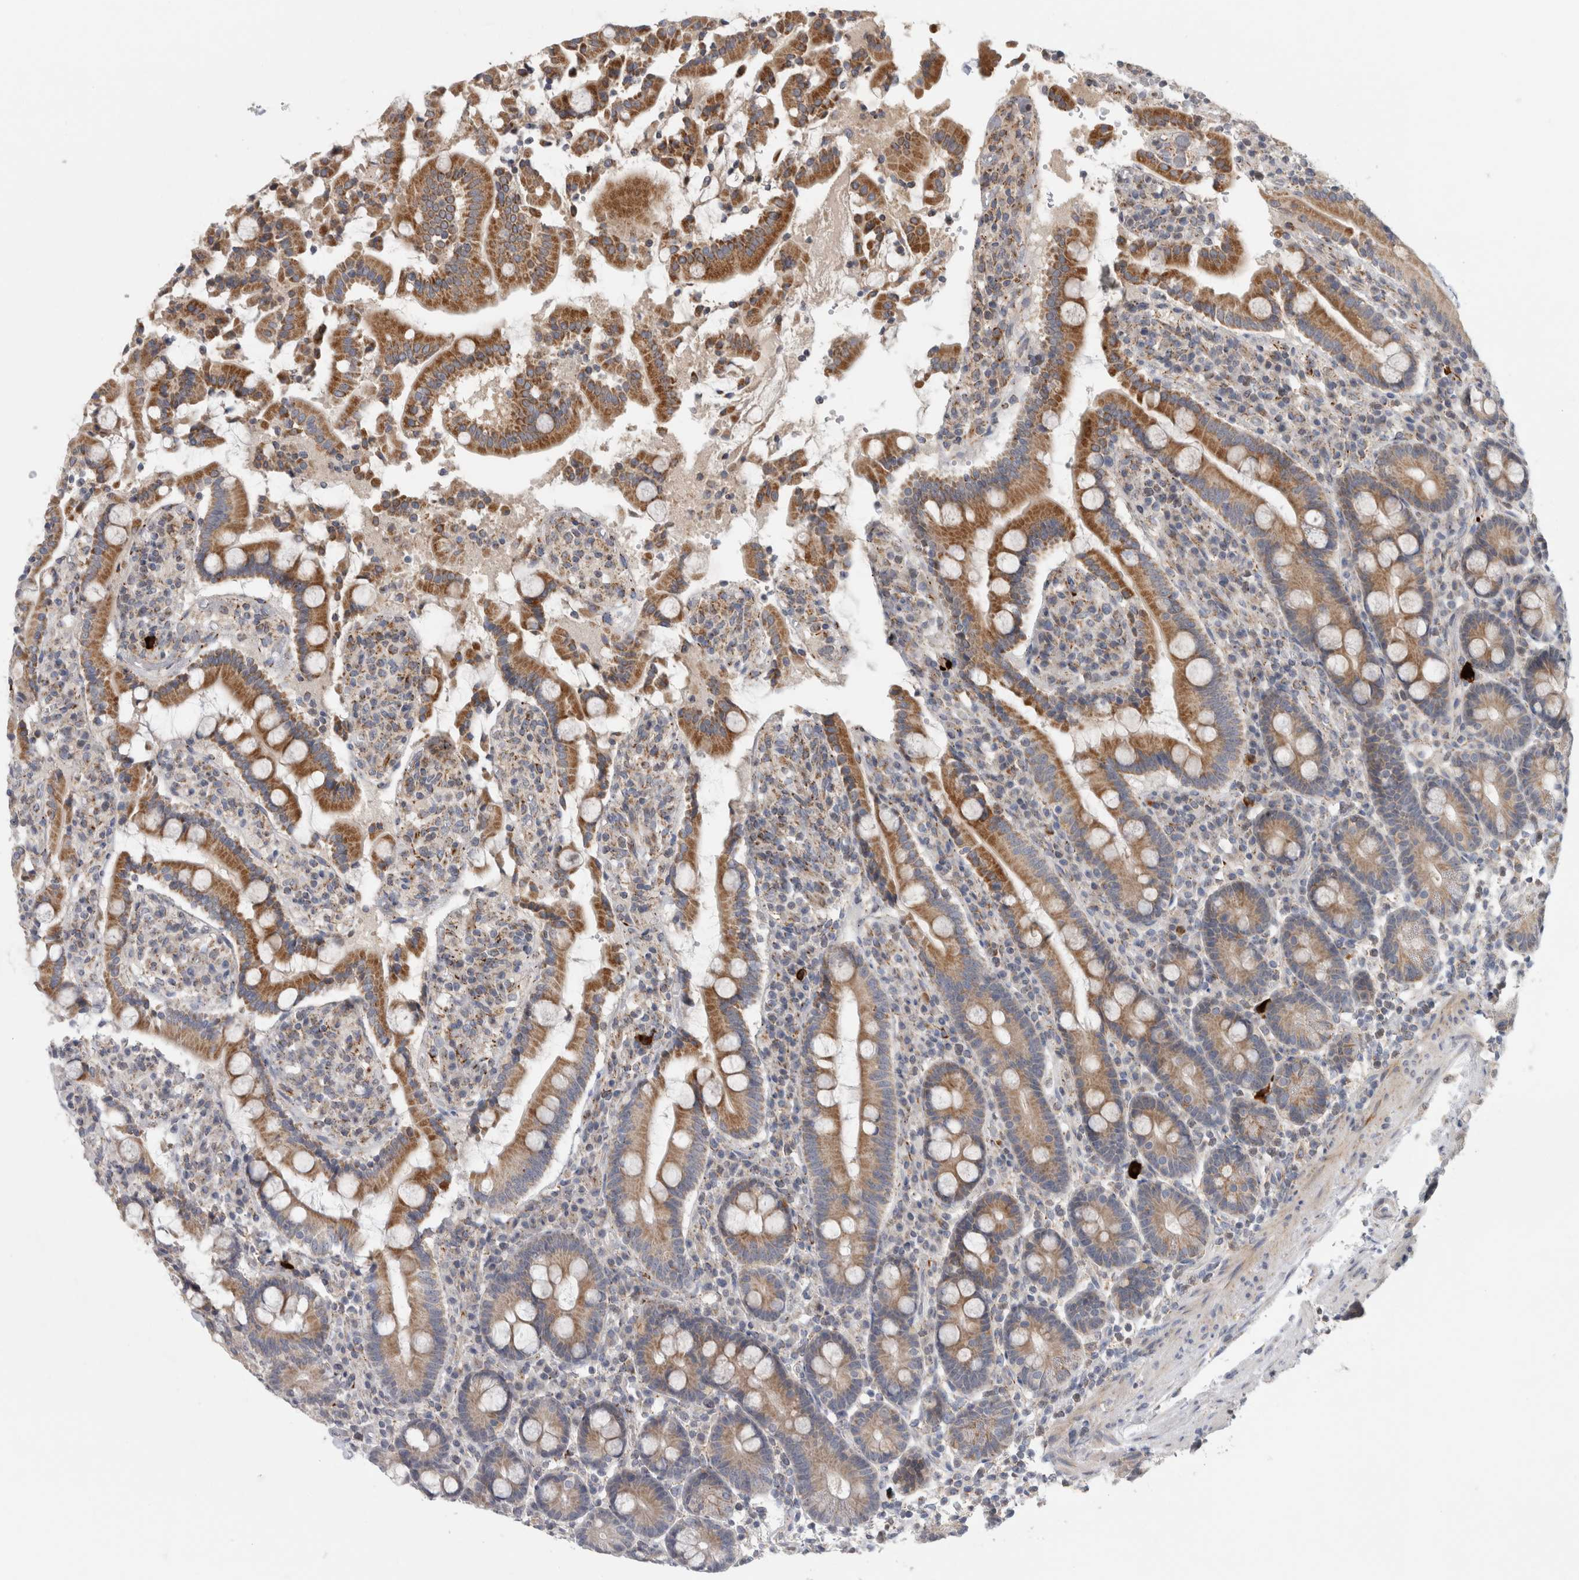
{"staining": {"intensity": "moderate", "quantity": ">75%", "location": "cytoplasmic/membranous"}, "tissue": "duodenum", "cell_type": "Glandular cells", "image_type": "normal", "snomed": [{"axis": "morphology", "description": "Normal tissue, NOS"}, {"axis": "topography", "description": "Small intestine, NOS"}], "caption": "Glandular cells demonstrate medium levels of moderate cytoplasmic/membranous staining in approximately >75% of cells in unremarkable duodenum.", "gene": "RAB18", "patient": {"sex": "female", "age": 71}}